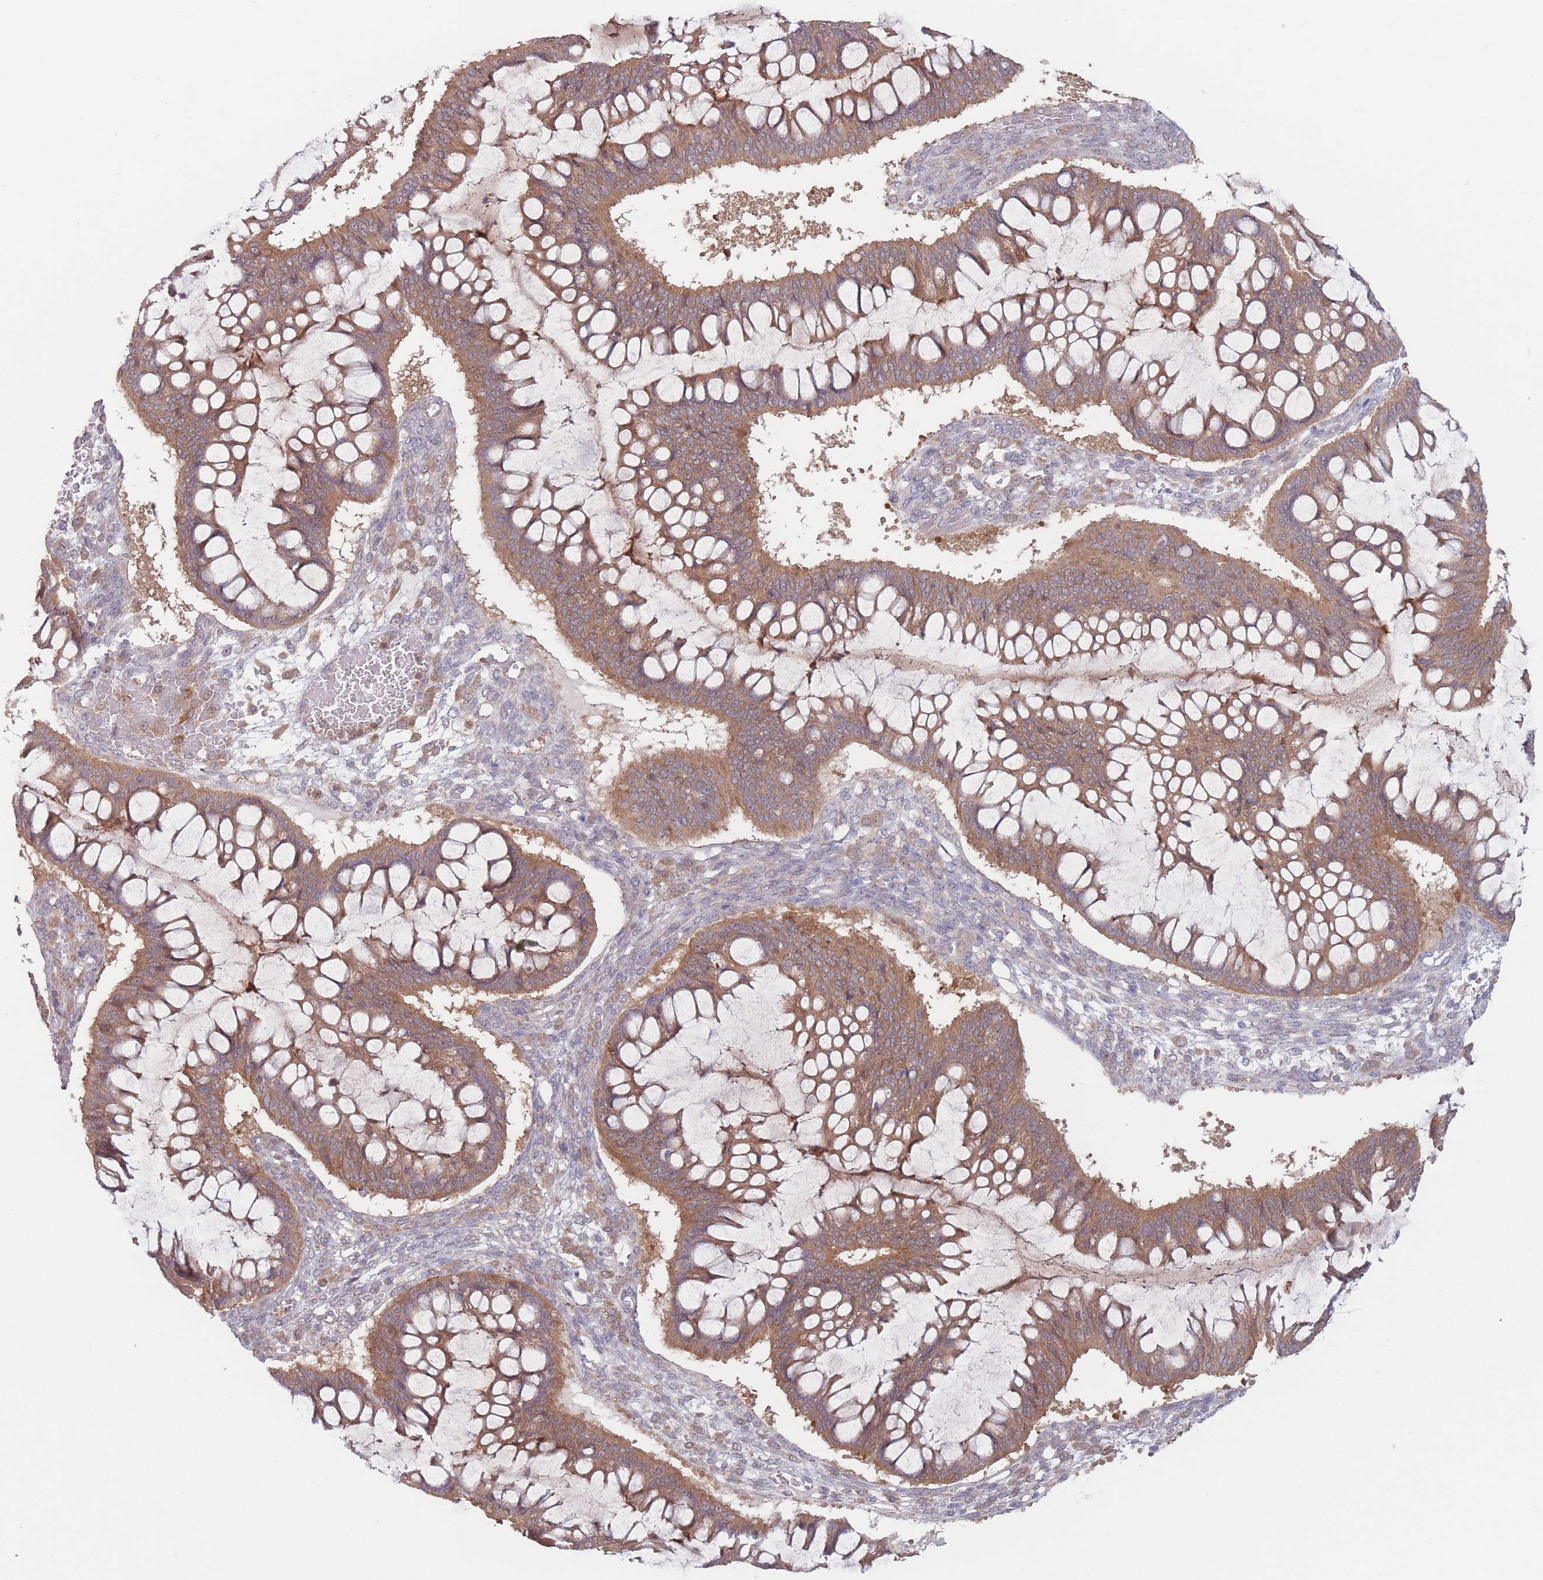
{"staining": {"intensity": "moderate", "quantity": ">75%", "location": "cytoplasmic/membranous"}, "tissue": "ovarian cancer", "cell_type": "Tumor cells", "image_type": "cancer", "snomed": [{"axis": "morphology", "description": "Cystadenocarcinoma, mucinous, NOS"}, {"axis": "topography", "description": "Ovary"}], "caption": "High-magnification brightfield microscopy of mucinous cystadenocarcinoma (ovarian) stained with DAB (3,3'-diaminobenzidine) (brown) and counterstained with hematoxylin (blue). tumor cells exhibit moderate cytoplasmic/membranous positivity is present in about>75% of cells.", "gene": "PPM1A", "patient": {"sex": "female", "age": 73}}